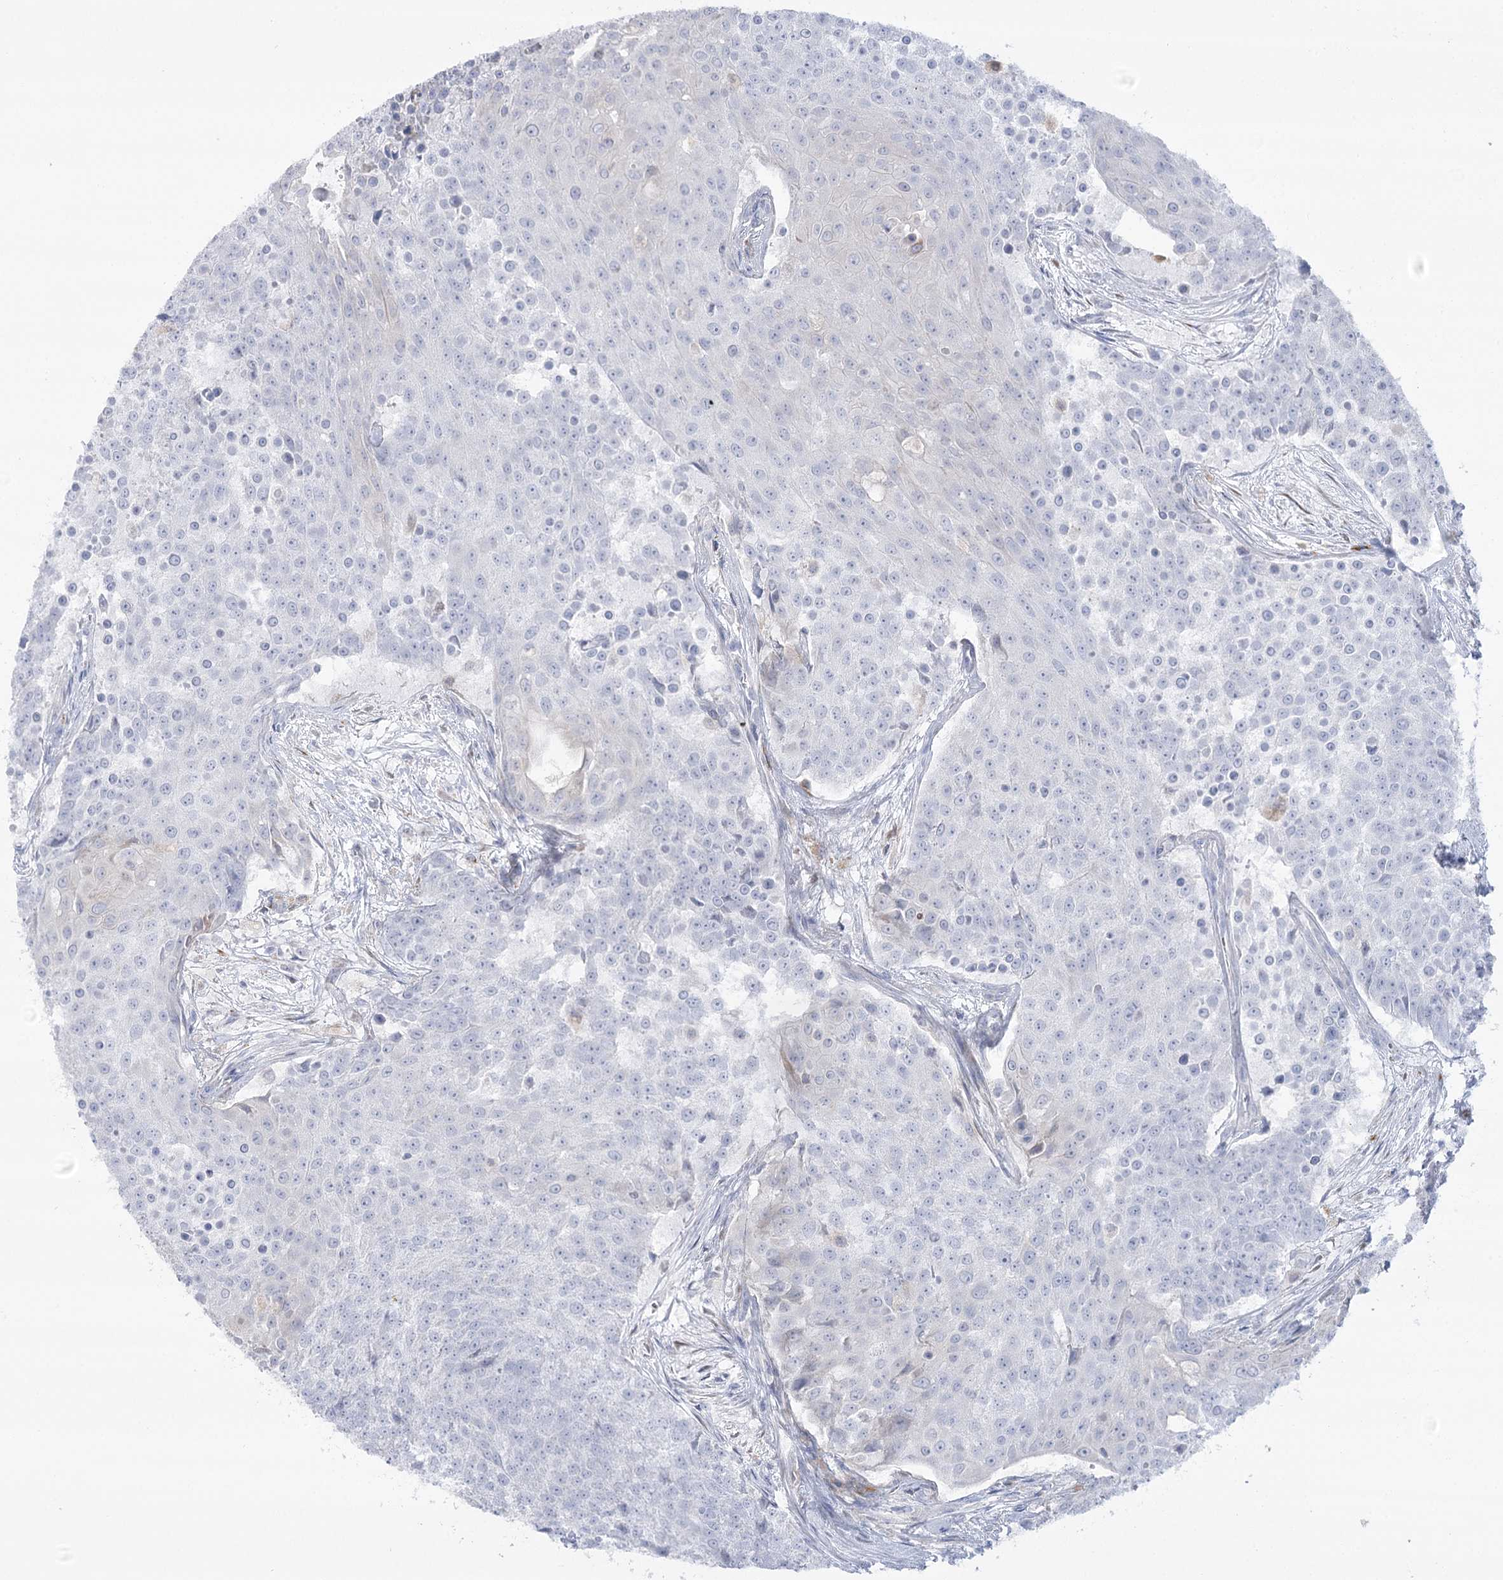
{"staining": {"intensity": "negative", "quantity": "none", "location": "none"}, "tissue": "urothelial cancer", "cell_type": "Tumor cells", "image_type": "cancer", "snomed": [{"axis": "morphology", "description": "Urothelial carcinoma, High grade"}, {"axis": "topography", "description": "Urinary bladder"}], "caption": "Human urothelial cancer stained for a protein using IHC shows no positivity in tumor cells.", "gene": "SIAE", "patient": {"sex": "female", "age": 63}}